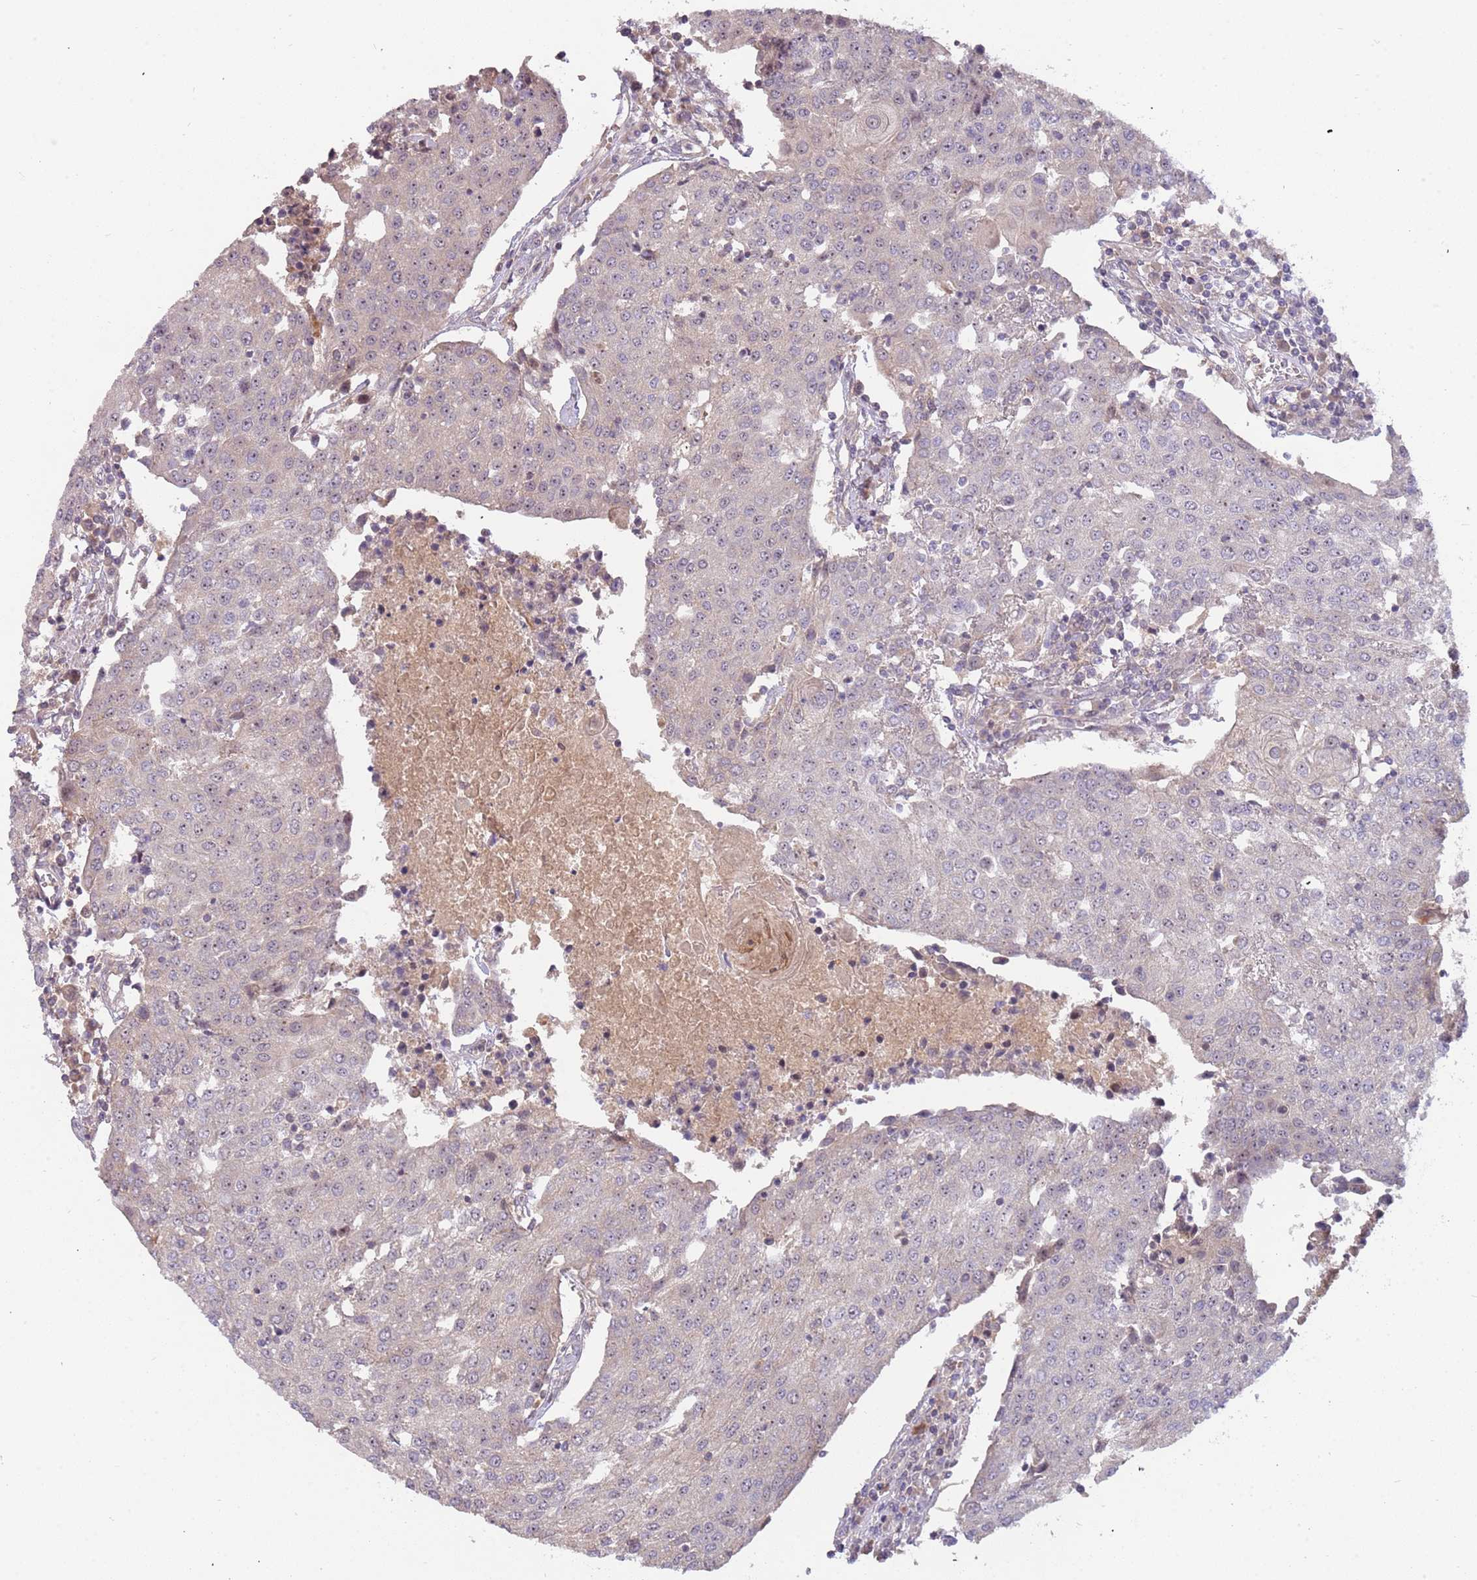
{"staining": {"intensity": "negative", "quantity": "none", "location": "none"}, "tissue": "urothelial cancer", "cell_type": "Tumor cells", "image_type": "cancer", "snomed": [{"axis": "morphology", "description": "Urothelial carcinoma, High grade"}, {"axis": "topography", "description": "Urinary bladder"}], "caption": "Human urothelial cancer stained for a protein using immunohistochemistry (IHC) exhibits no staining in tumor cells.", "gene": "TRAPPC6B", "patient": {"sex": "female", "age": 85}}